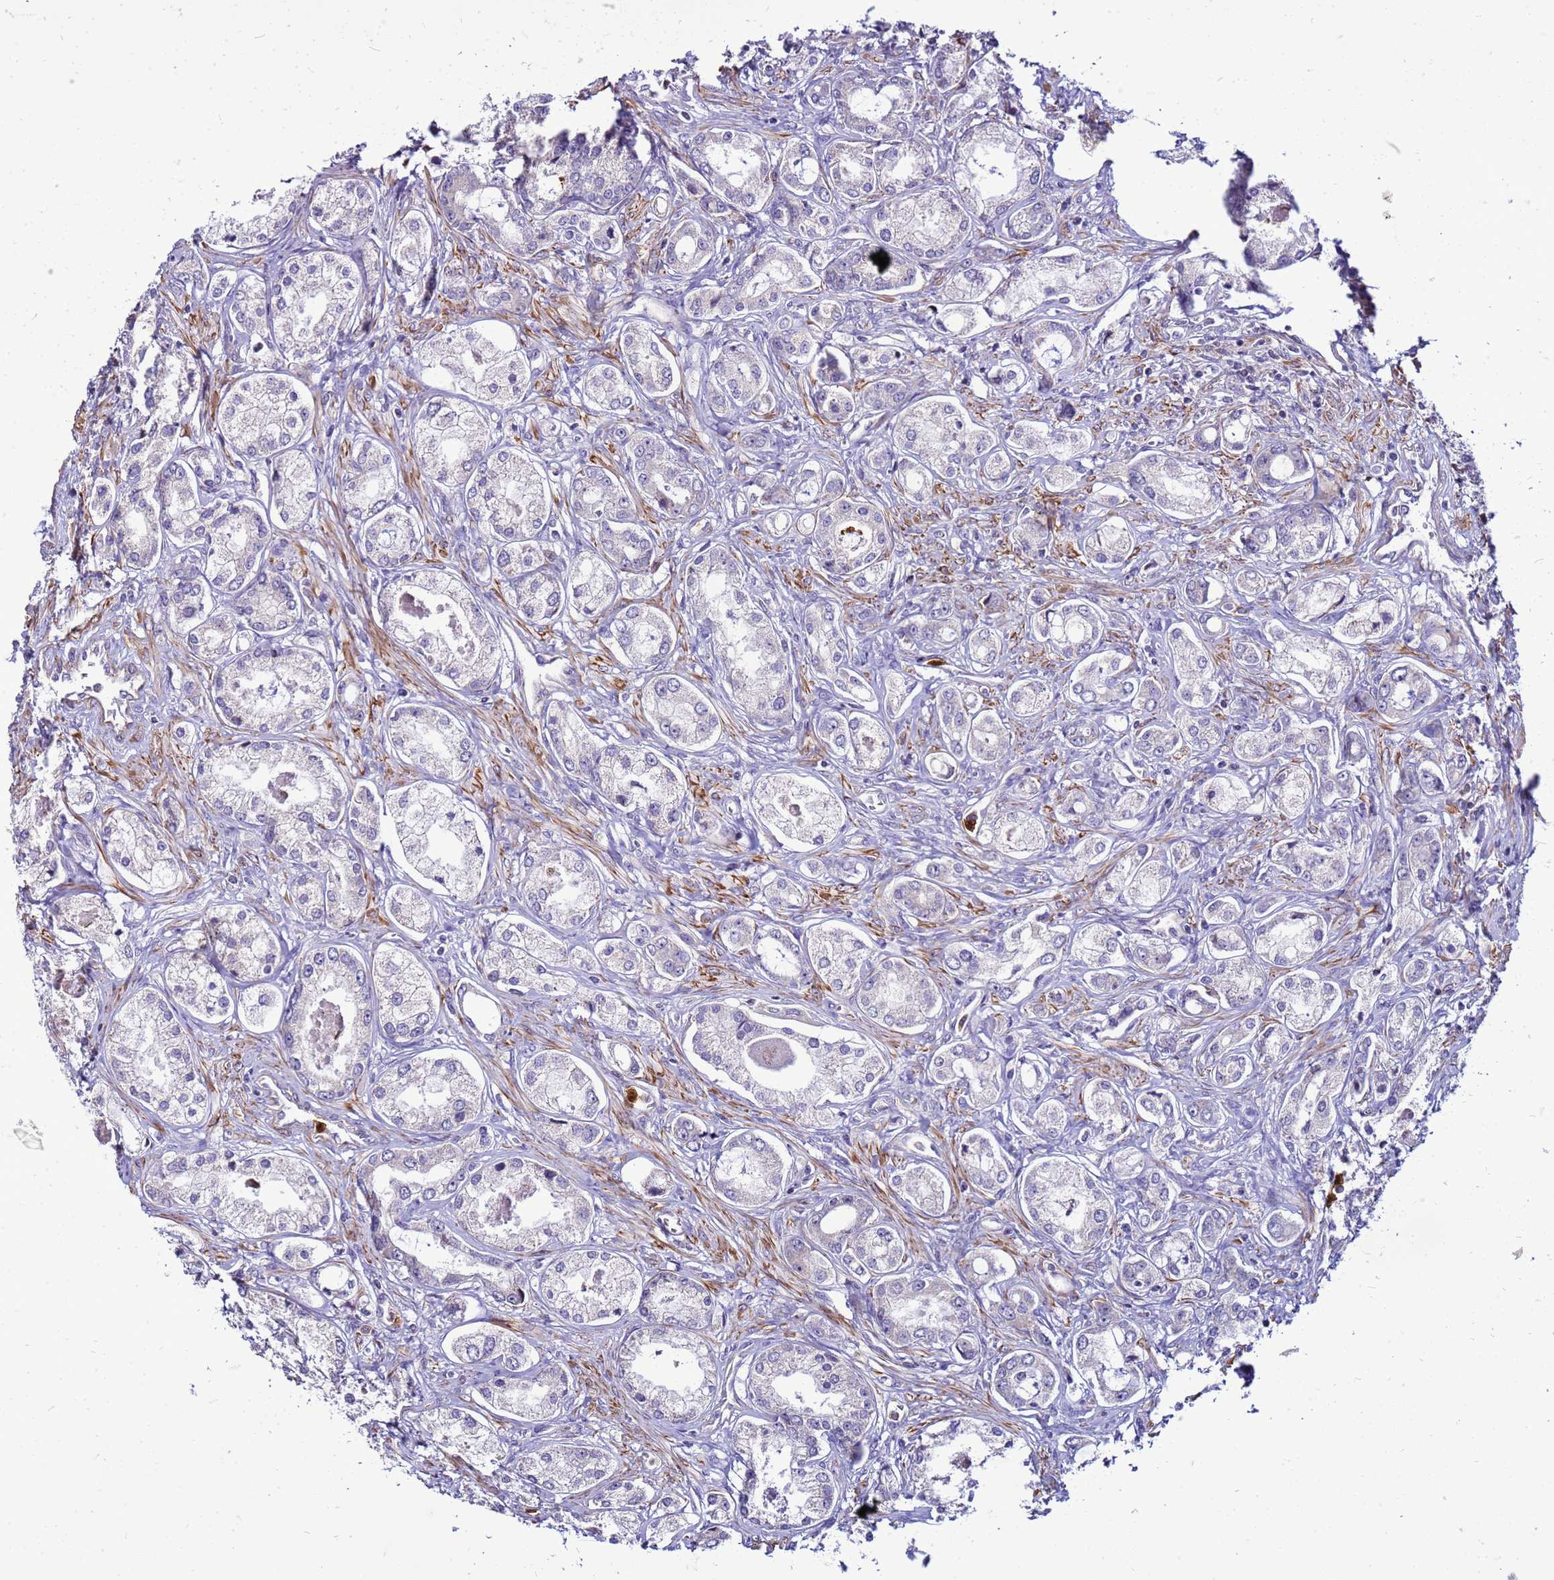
{"staining": {"intensity": "negative", "quantity": "none", "location": "none"}, "tissue": "prostate cancer", "cell_type": "Tumor cells", "image_type": "cancer", "snomed": [{"axis": "morphology", "description": "Adenocarcinoma, Low grade"}, {"axis": "topography", "description": "Prostate"}], "caption": "Immunohistochemistry photomicrograph of neoplastic tissue: prostate adenocarcinoma (low-grade) stained with DAB displays no significant protein expression in tumor cells.", "gene": "VPS4B", "patient": {"sex": "male", "age": 68}}